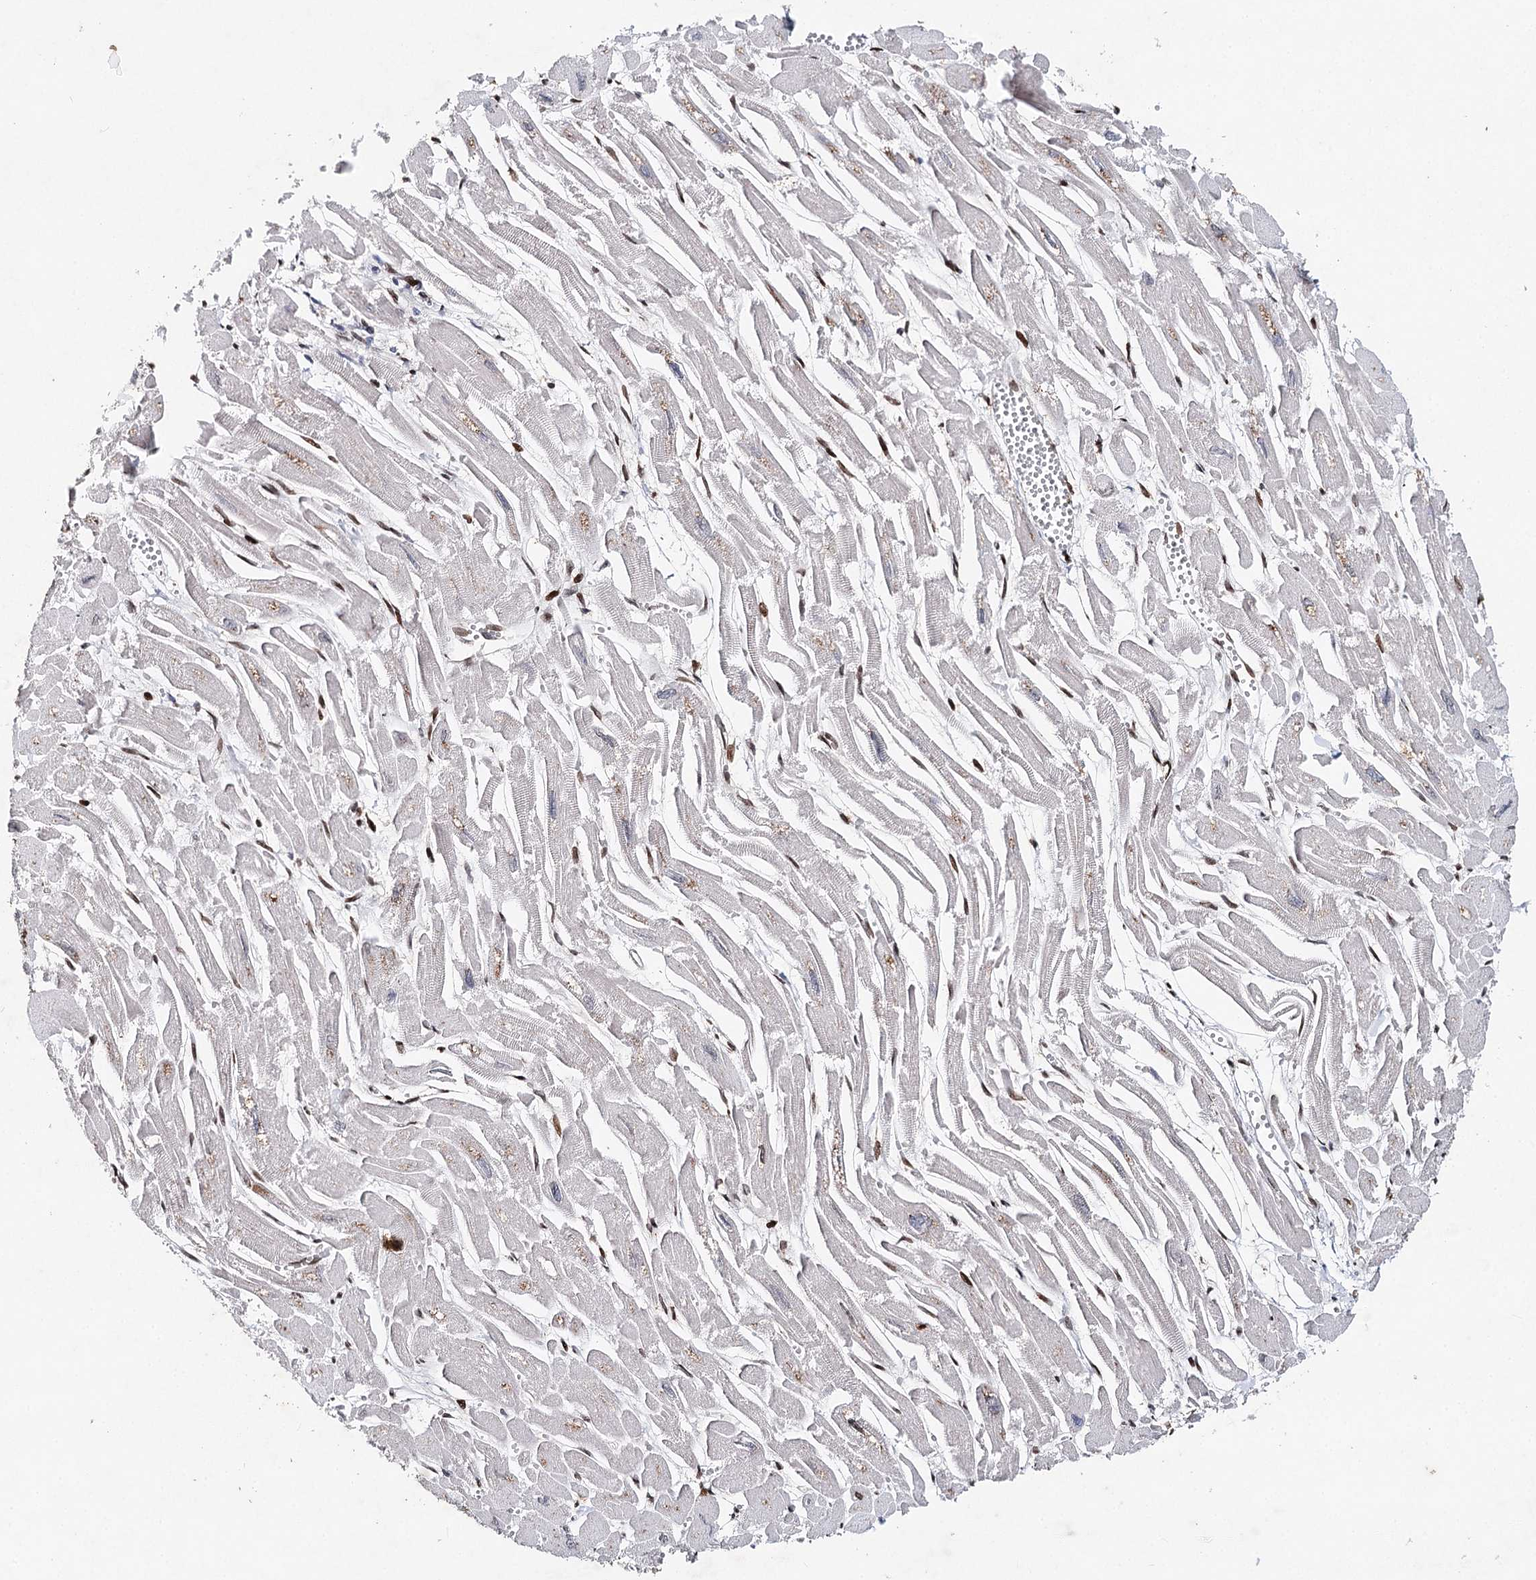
{"staining": {"intensity": "moderate", "quantity": "<25%", "location": "cytoplasmic/membranous,nuclear"}, "tissue": "heart muscle", "cell_type": "Cardiomyocytes", "image_type": "normal", "snomed": [{"axis": "morphology", "description": "Normal tissue, NOS"}, {"axis": "topography", "description": "Heart"}], "caption": "Cardiomyocytes display moderate cytoplasmic/membranous,nuclear expression in about <25% of cells in benign heart muscle.", "gene": "FRMD4A", "patient": {"sex": "male", "age": 54}}